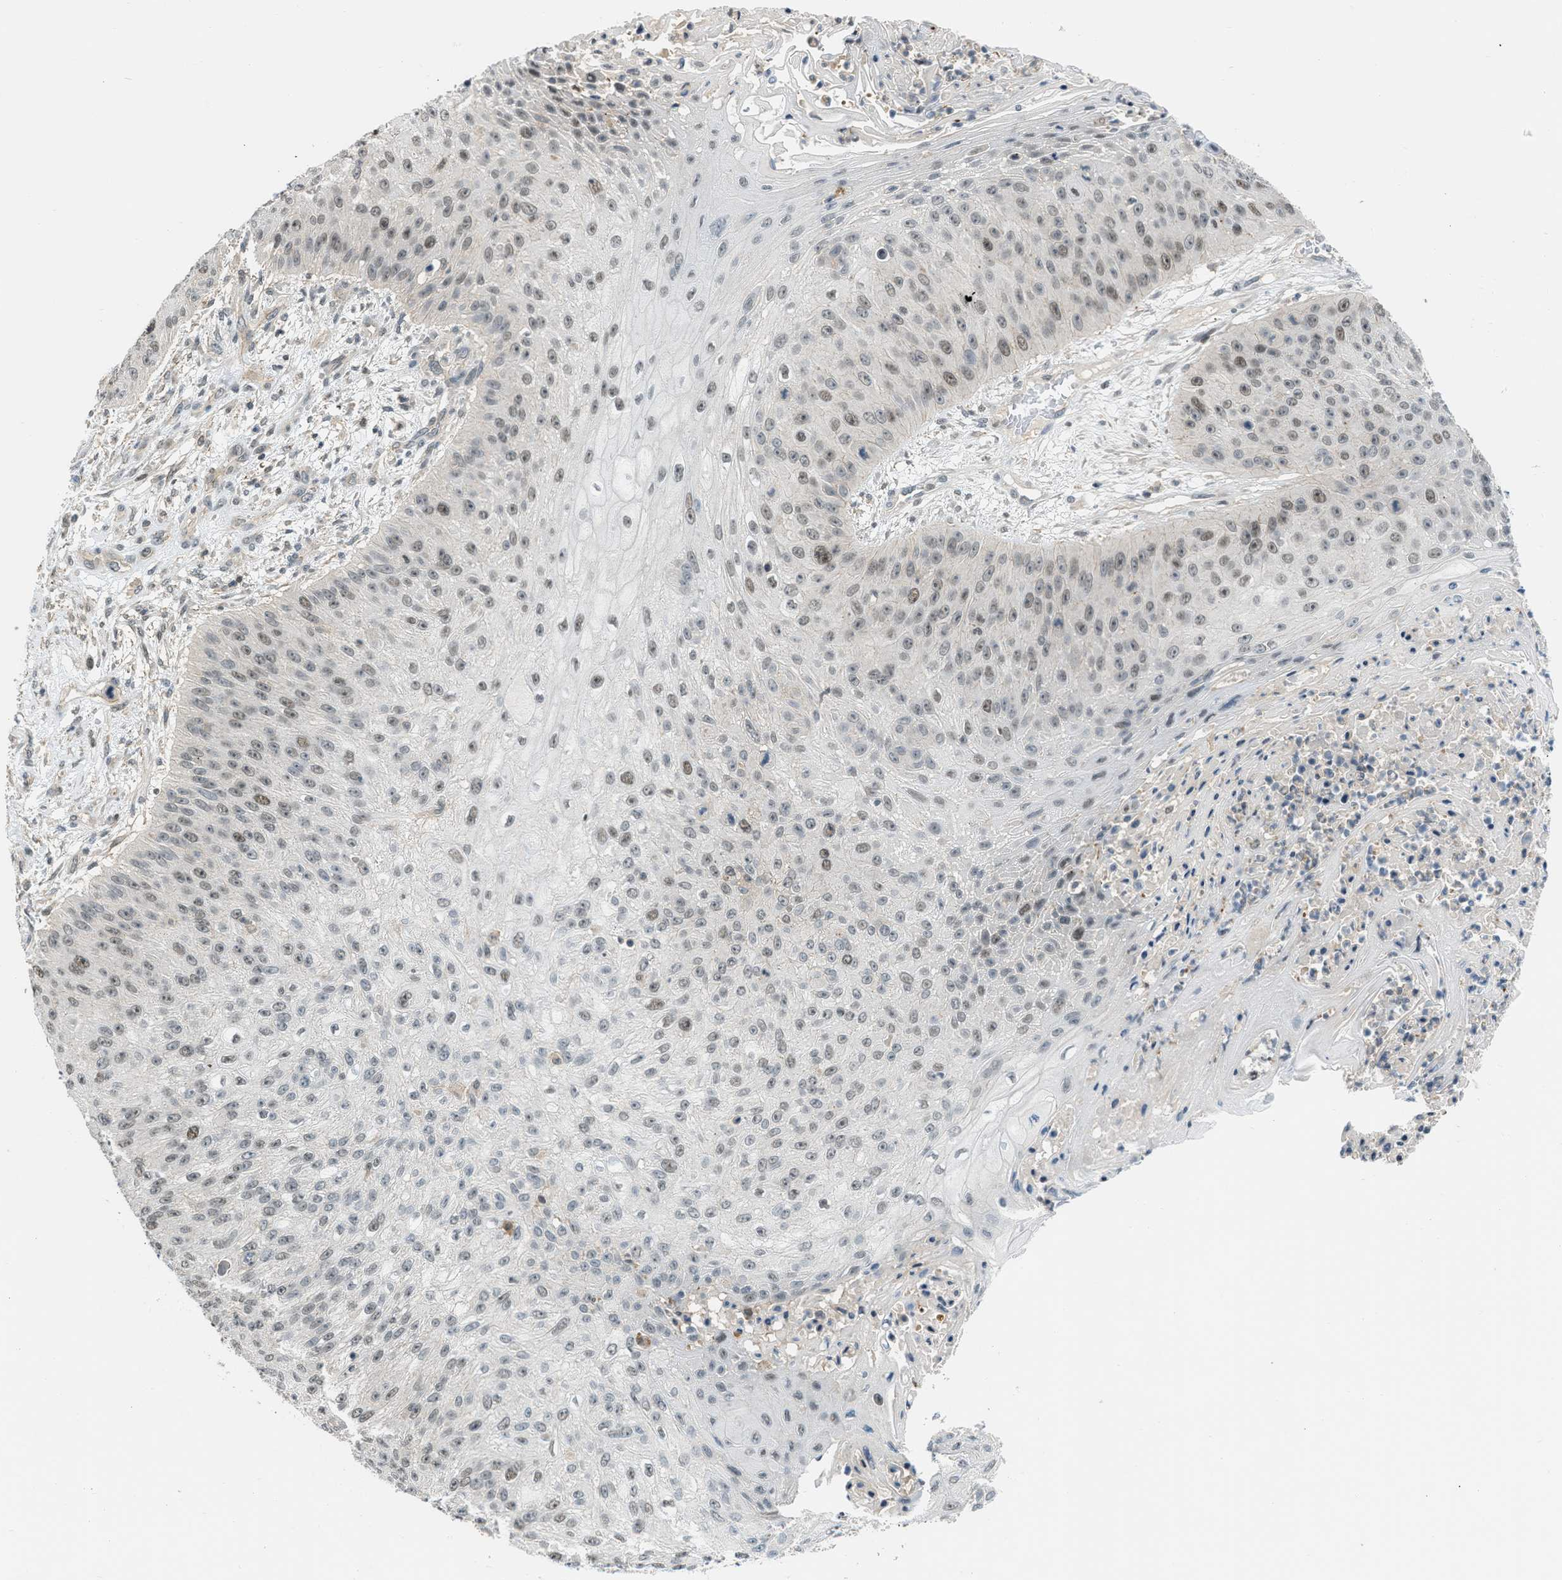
{"staining": {"intensity": "weak", "quantity": ">75%", "location": "nuclear"}, "tissue": "skin cancer", "cell_type": "Tumor cells", "image_type": "cancer", "snomed": [{"axis": "morphology", "description": "Squamous cell carcinoma, NOS"}, {"axis": "topography", "description": "Skin"}], "caption": "A micrograph showing weak nuclear expression in about >75% of tumor cells in skin cancer (squamous cell carcinoma), as visualized by brown immunohistochemical staining.", "gene": "TTBK2", "patient": {"sex": "female", "age": 80}}